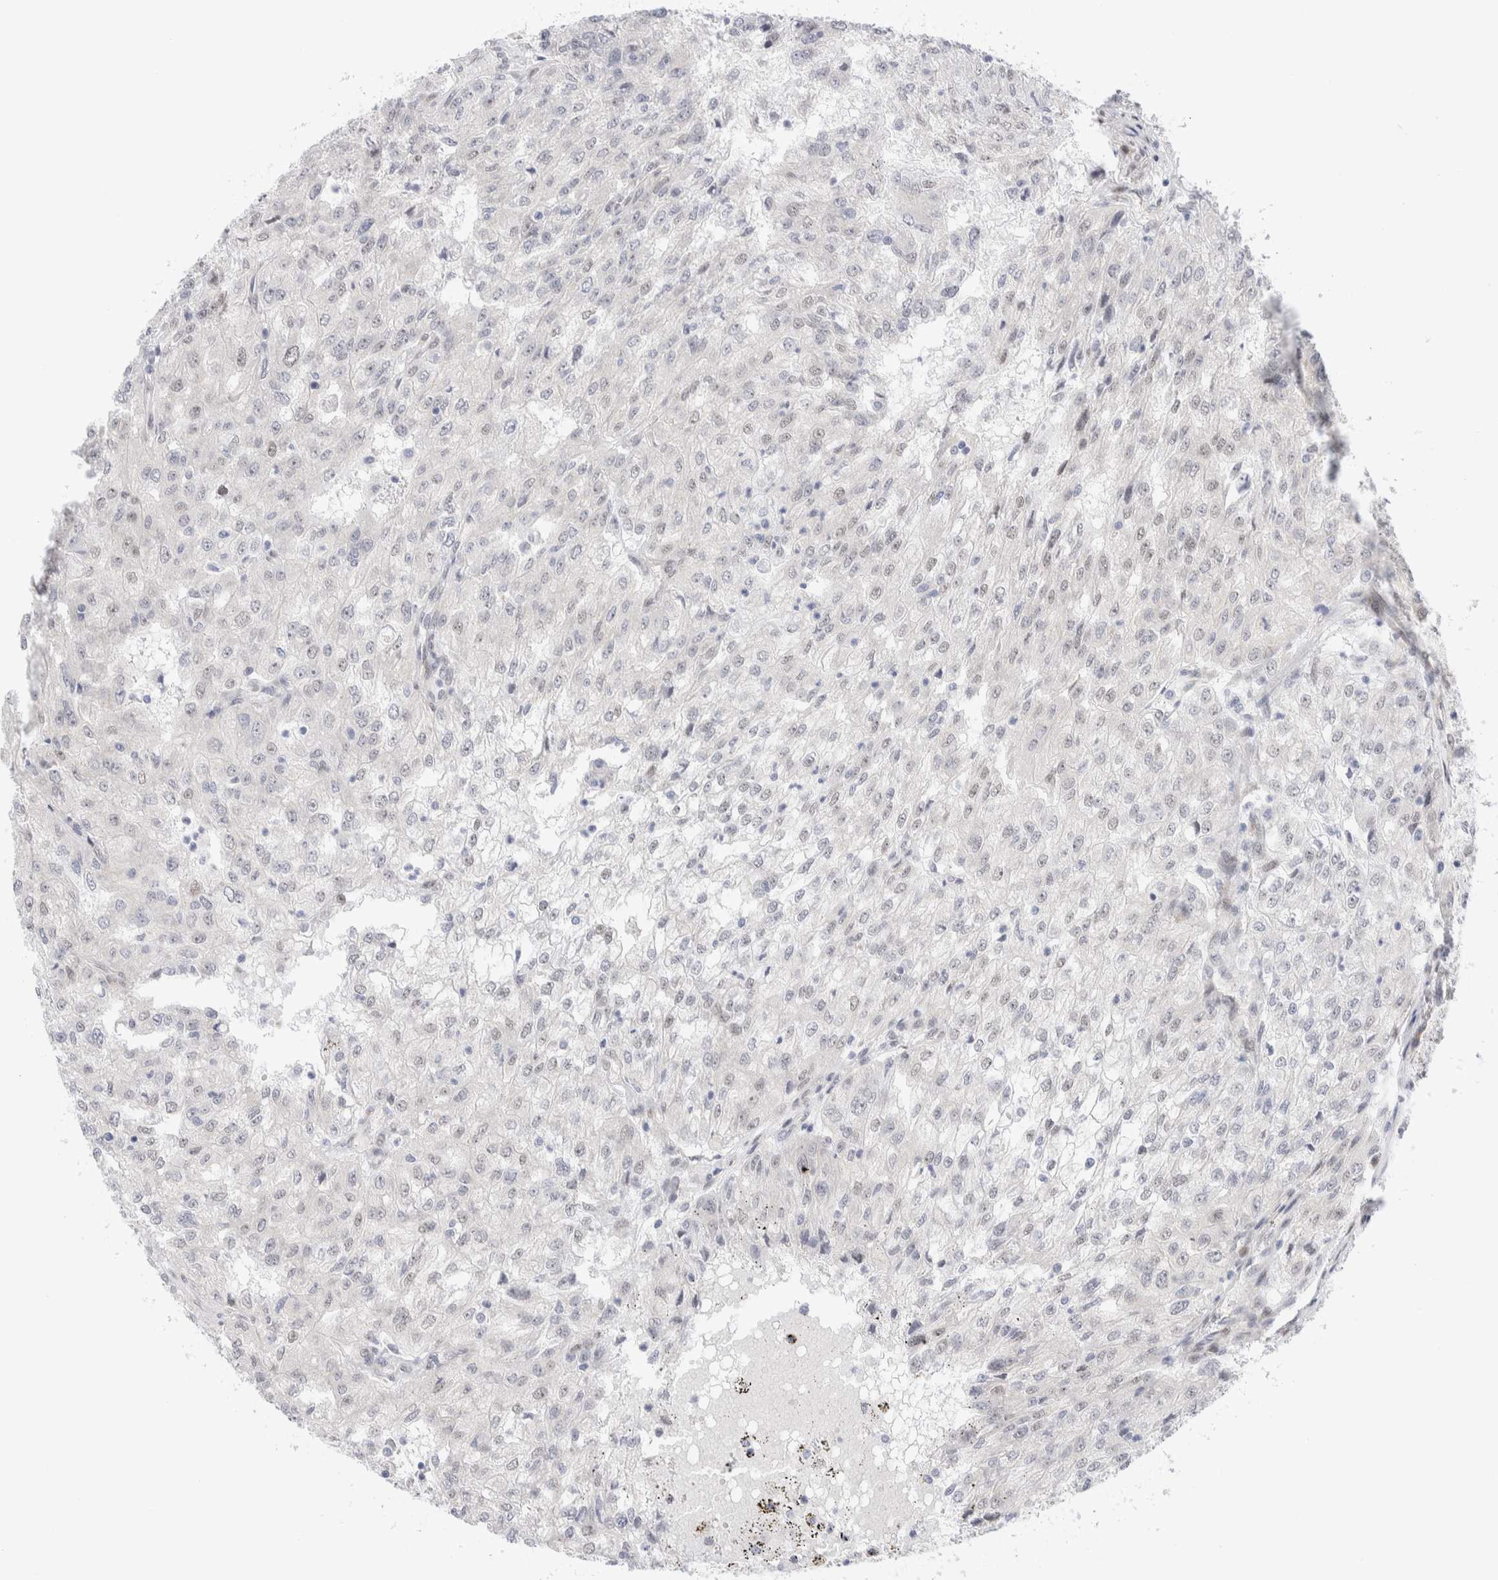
{"staining": {"intensity": "negative", "quantity": "none", "location": "none"}, "tissue": "renal cancer", "cell_type": "Tumor cells", "image_type": "cancer", "snomed": [{"axis": "morphology", "description": "Adenocarcinoma, NOS"}, {"axis": "topography", "description": "Kidney"}], "caption": "IHC histopathology image of human renal cancer (adenocarcinoma) stained for a protein (brown), which shows no expression in tumor cells.", "gene": "NSMAF", "patient": {"sex": "female", "age": 54}}